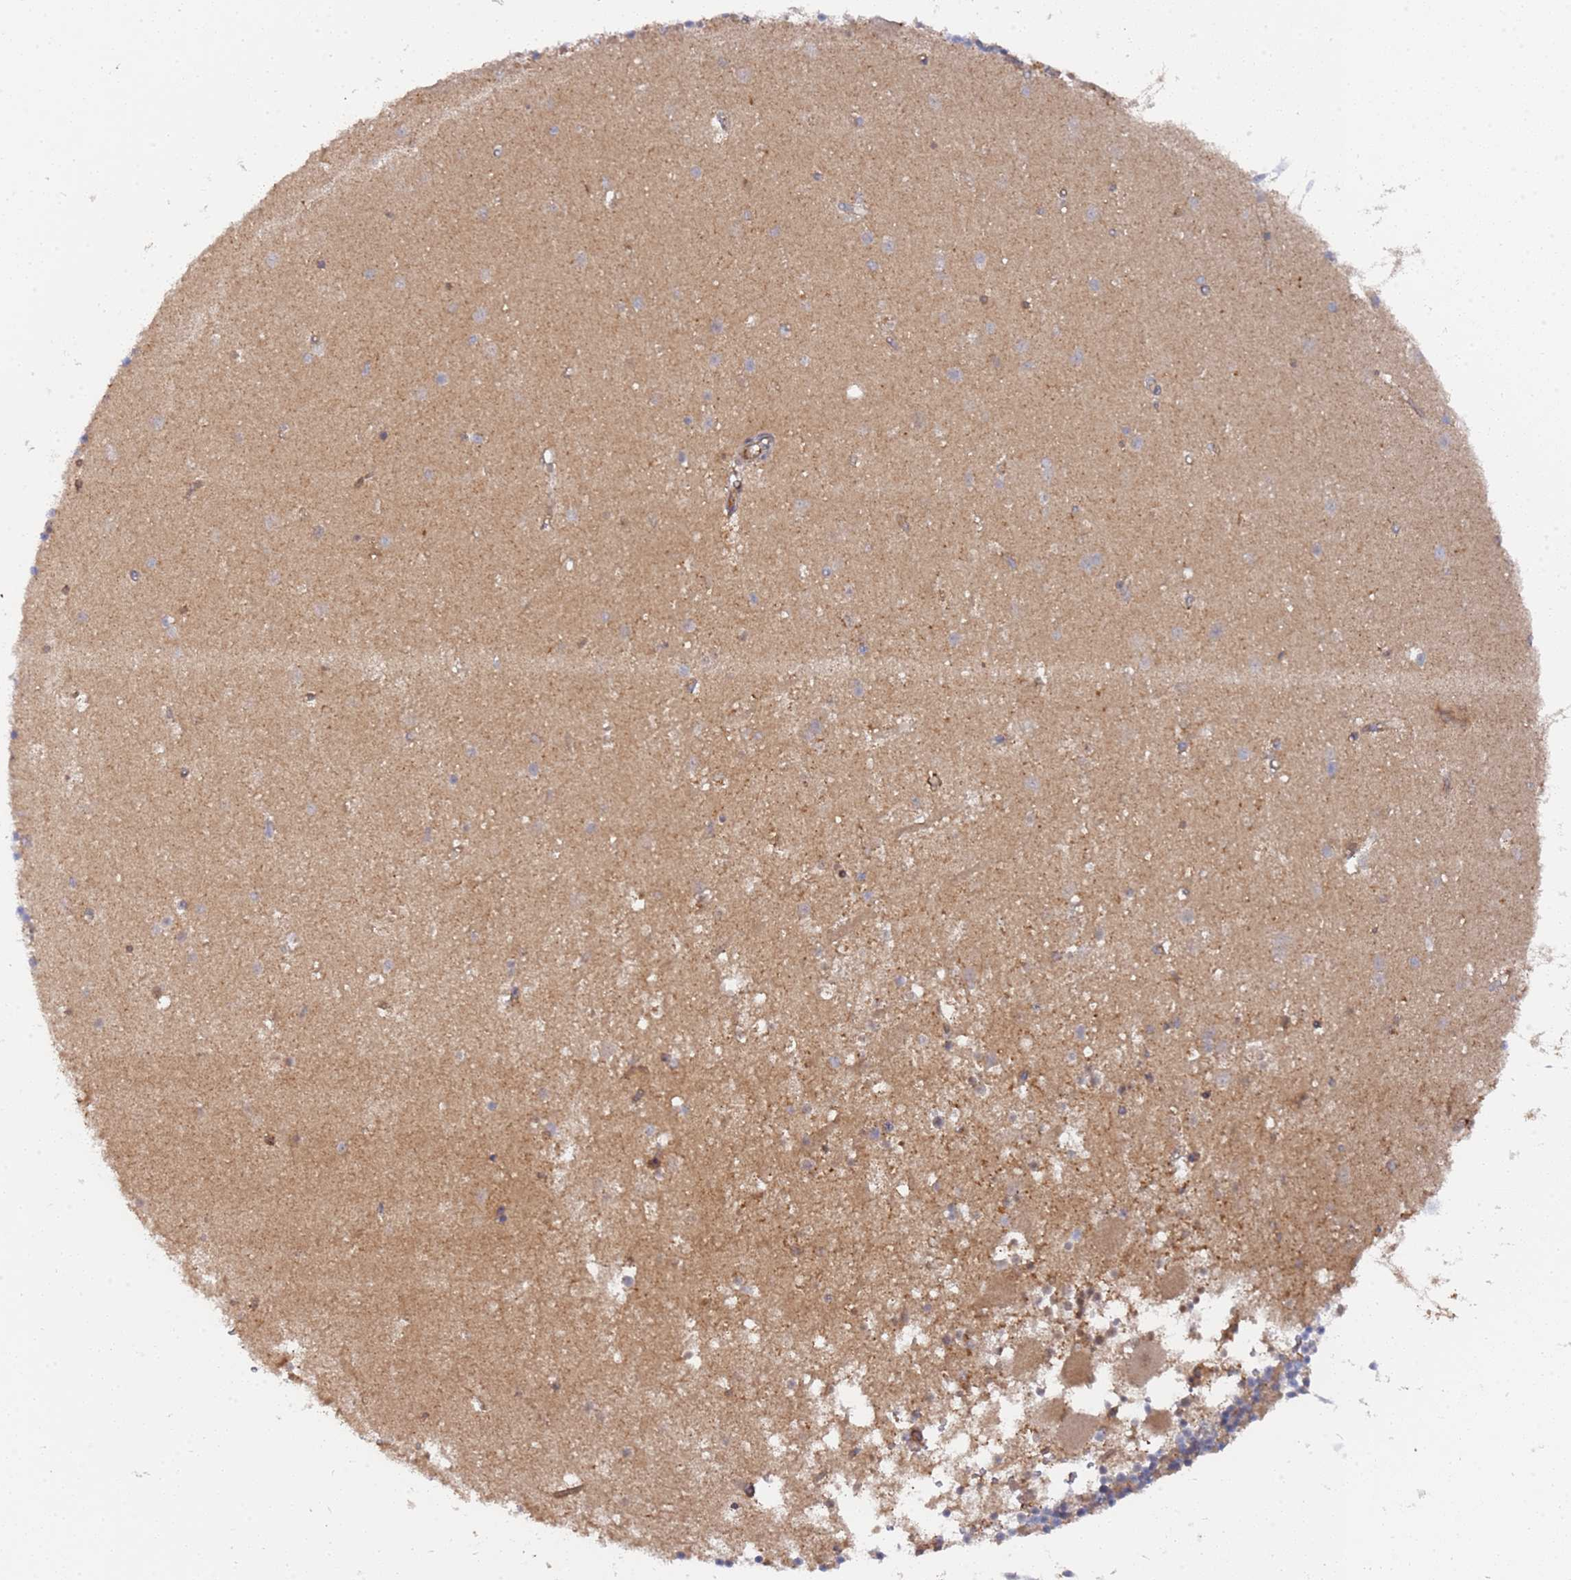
{"staining": {"intensity": "weak", "quantity": "<25%", "location": "cytoplasmic/membranous"}, "tissue": "cerebellum", "cell_type": "Cells in granular layer", "image_type": "normal", "snomed": [{"axis": "morphology", "description": "Normal tissue, NOS"}, {"axis": "topography", "description": "Cerebellum"}], "caption": "DAB (3,3'-diaminobenzidine) immunohistochemical staining of unremarkable human cerebellum exhibits no significant staining in cells in granular layer. (Stains: DAB immunohistochemistry with hematoxylin counter stain, Microscopy: brightfield microscopy at high magnification).", "gene": "DDX60", "patient": {"sex": "male", "age": 54}}